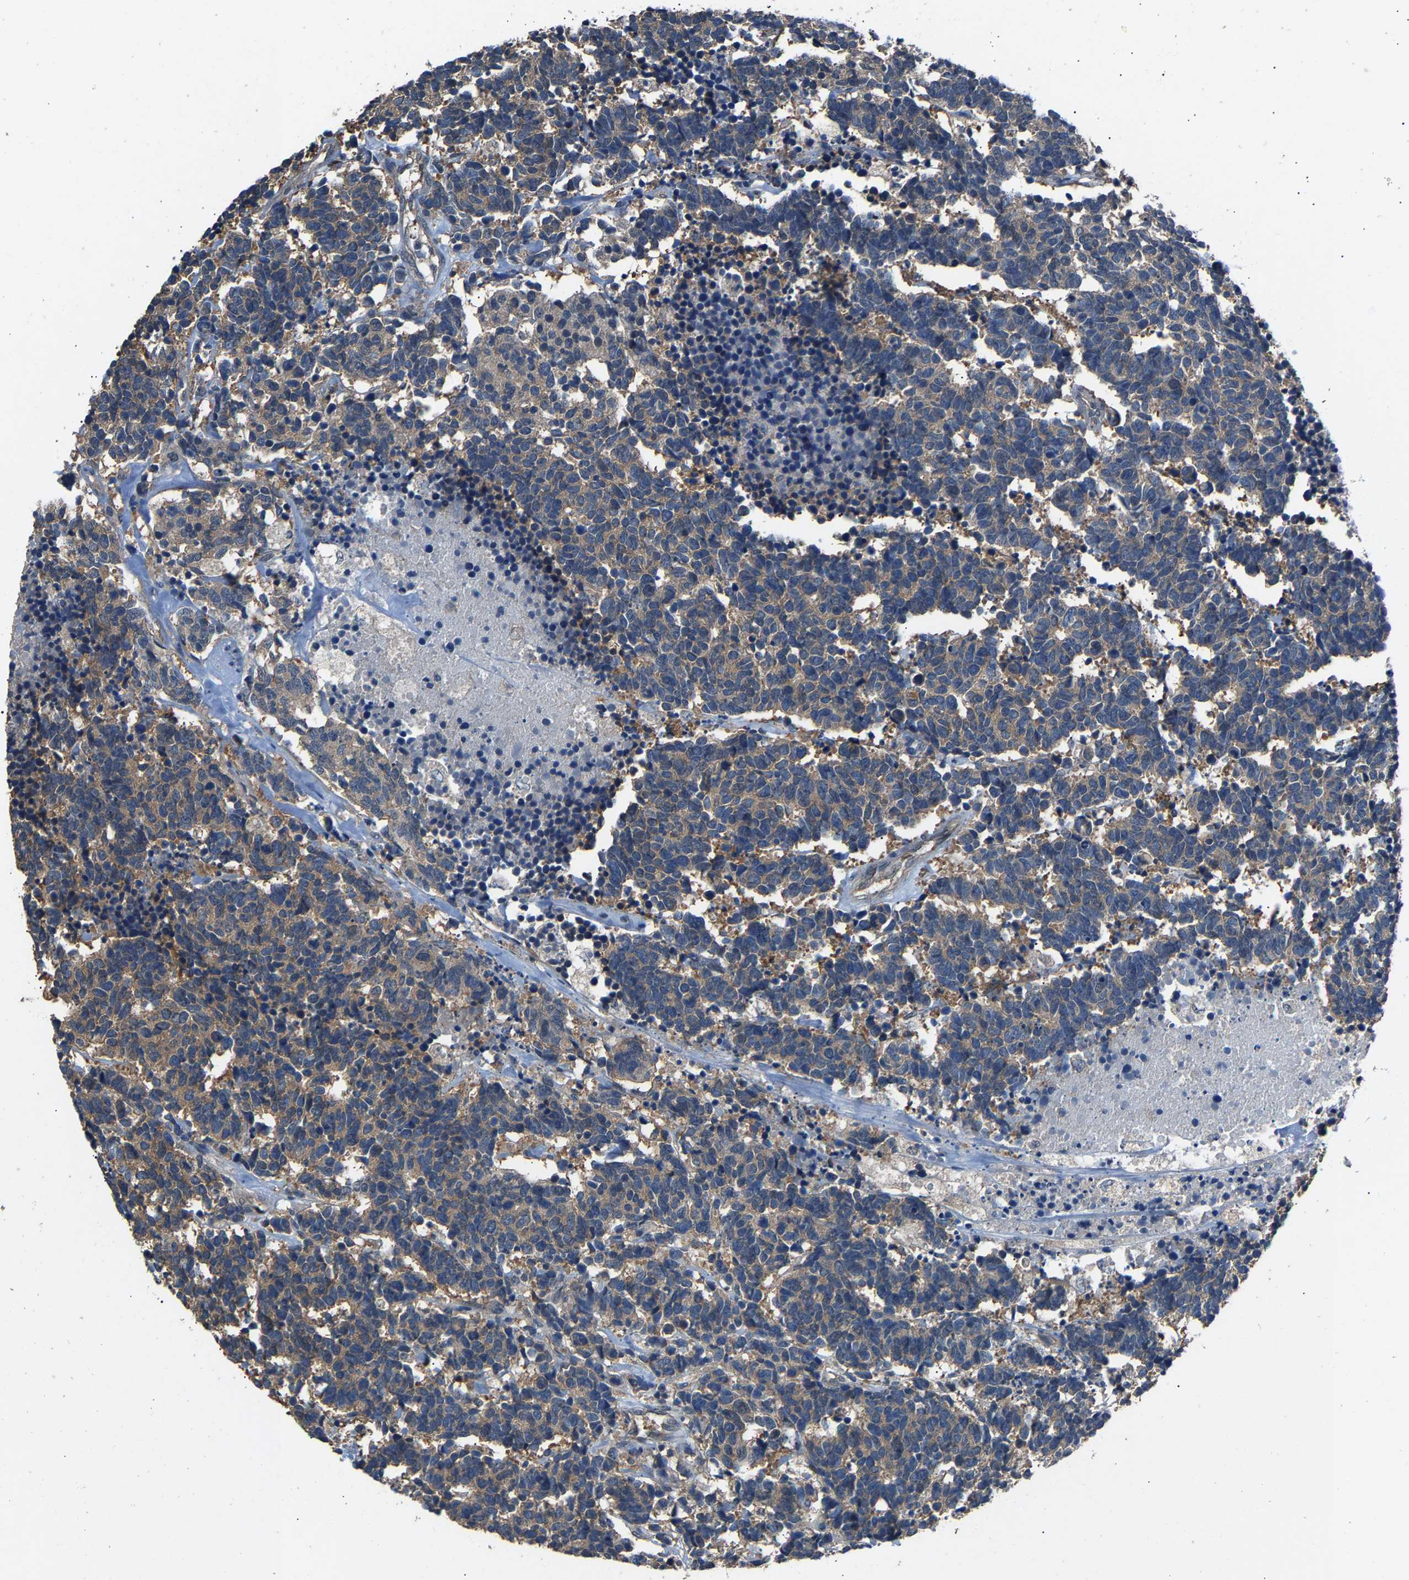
{"staining": {"intensity": "weak", "quantity": ">75%", "location": "cytoplasmic/membranous"}, "tissue": "carcinoid", "cell_type": "Tumor cells", "image_type": "cancer", "snomed": [{"axis": "morphology", "description": "Carcinoma, NOS"}, {"axis": "morphology", "description": "Carcinoid, malignant, NOS"}, {"axis": "topography", "description": "Urinary bladder"}], "caption": "This is a photomicrograph of immunohistochemistry staining of carcinoid, which shows weak positivity in the cytoplasmic/membranous of tumor cells.", "gene": "ABCC9", "patient": {"sex": "male", "age": 57}}